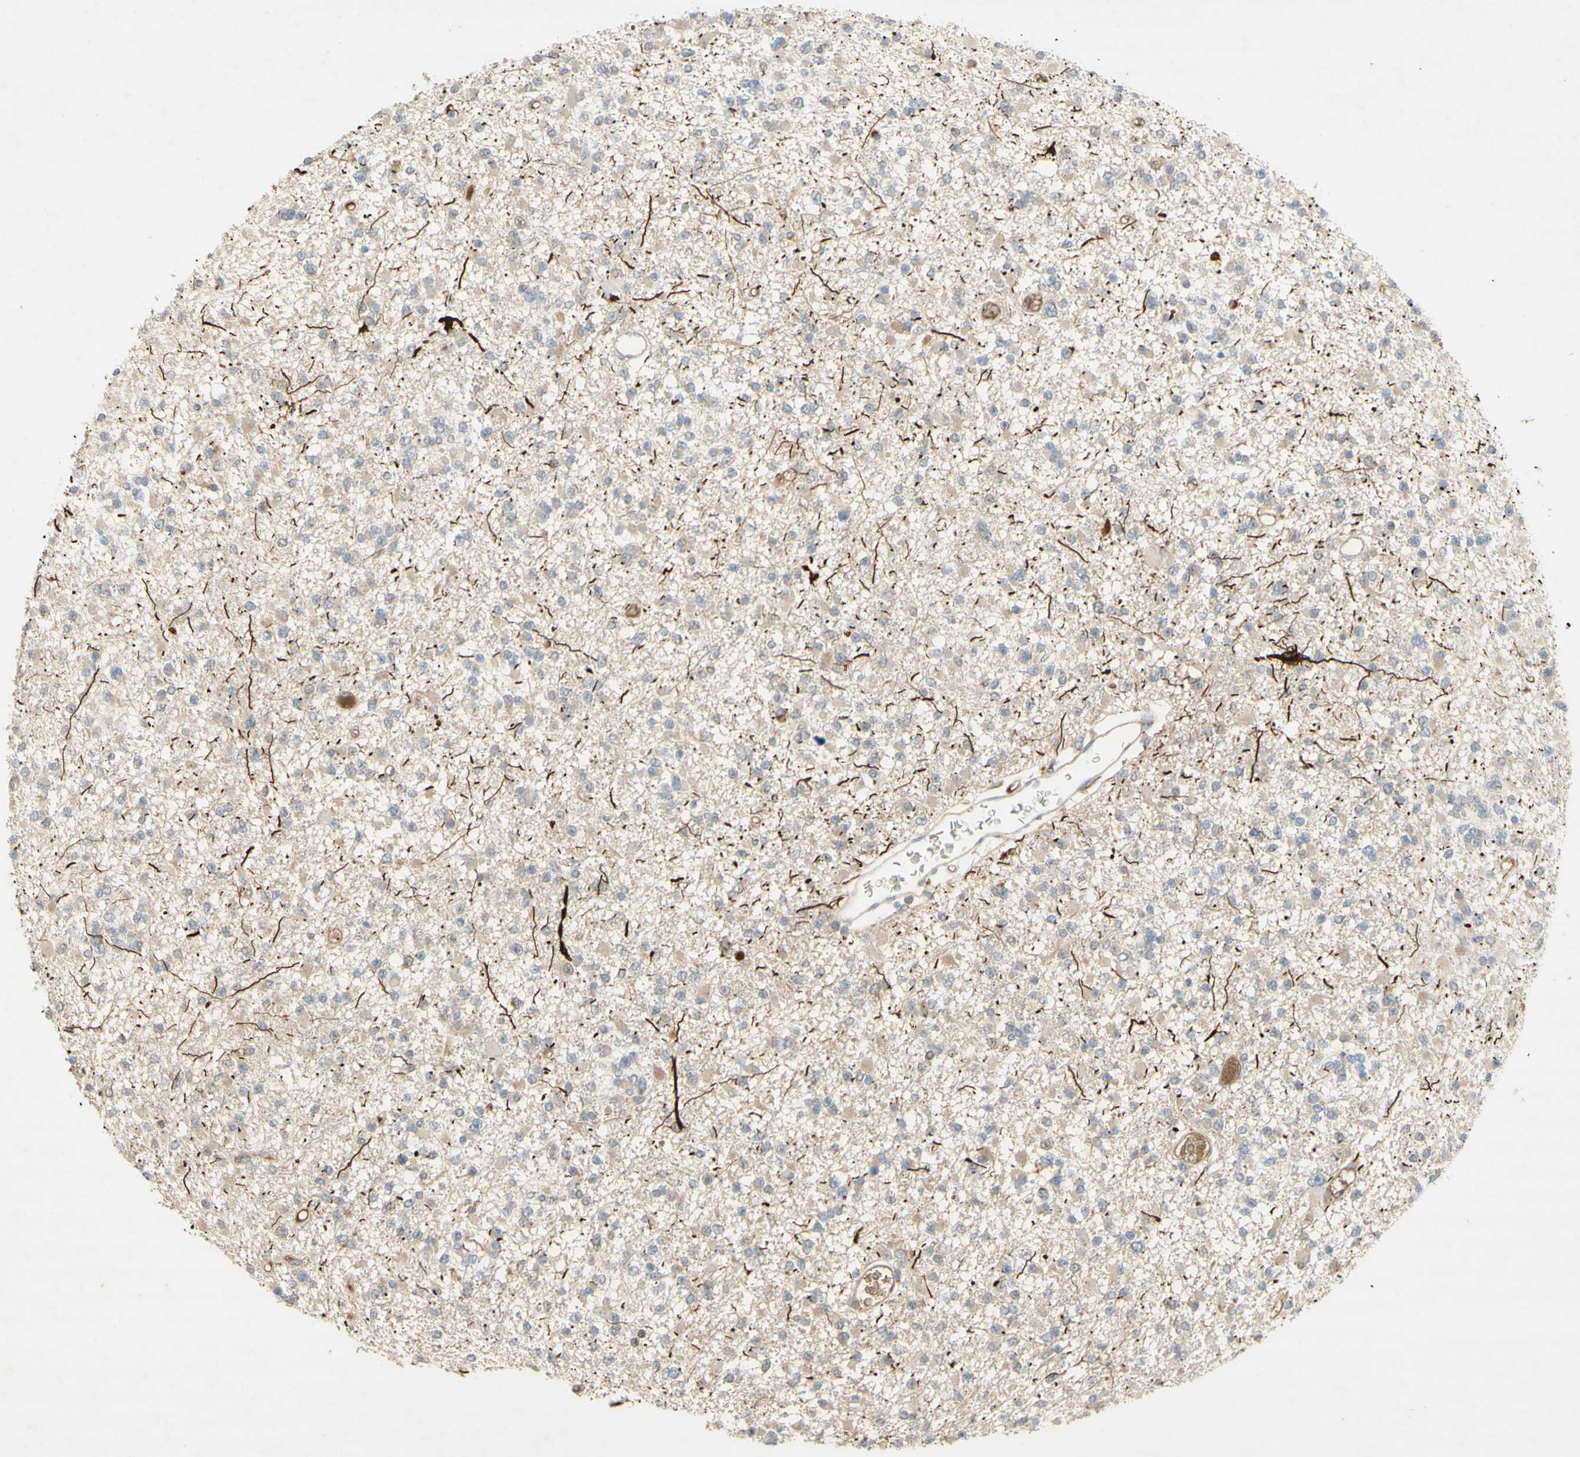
{"staining": {"intensity": "weak", "quantity": "<25%", "location": "cytoplasmic/membranous"}, "tissue": "glioma", "cell_type": "Tumor cells", "image_type": "cancer", "snomed": [{"axis": "morphology", "description": "Glioma, malignant, Low grade"}, {"axis": "topography", "description": "Brain"}], "caption": "High power microscopy image of an immunohistochemistry image of glioma, revealing no significant staining in tumor cells.", "gene": "NRG4", "patient": {"sex": "female", "age": 22}}